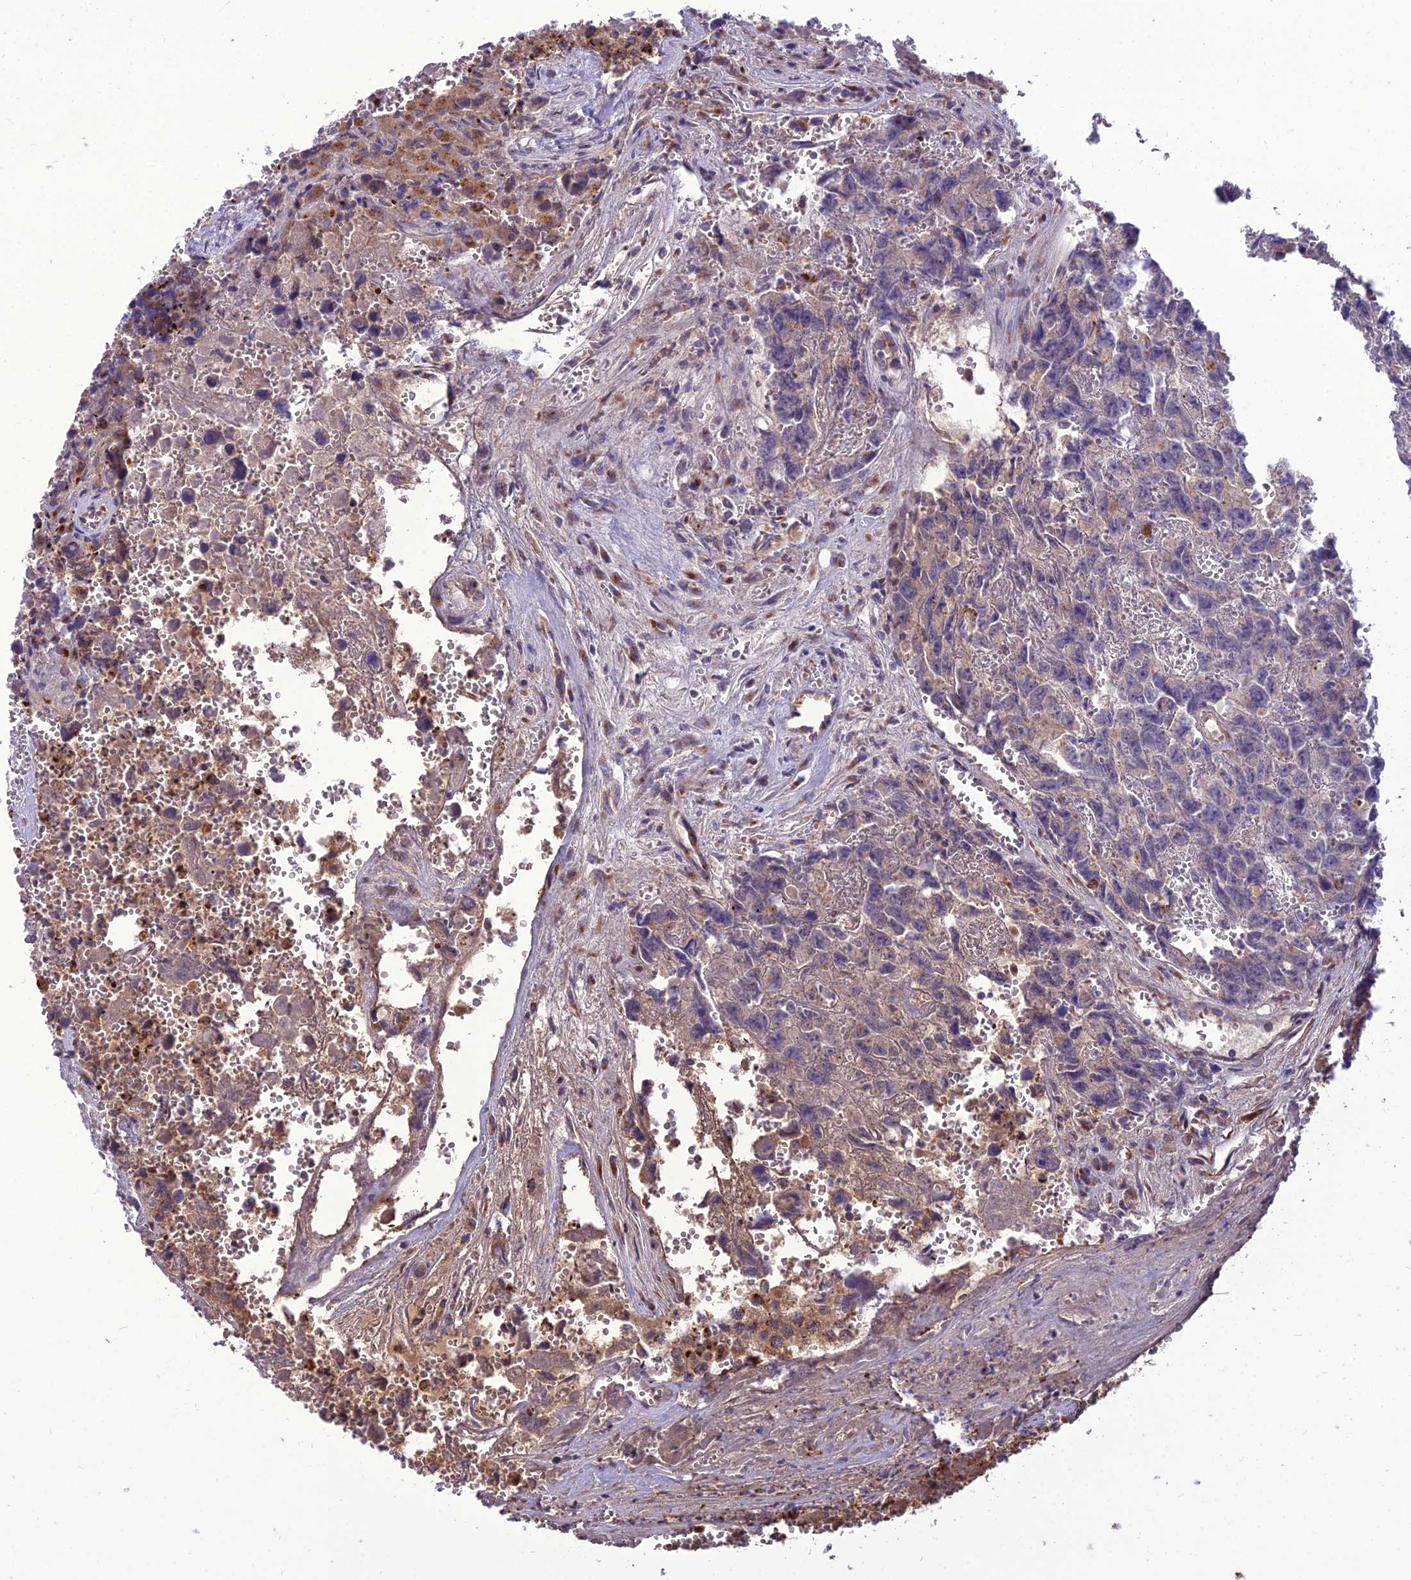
{"staining": {"intensity": "weak", "quantity": "25%-75%", "location": "cytoplasmic/membranous"}, "tissue": "testis cancer", "cell_type": "Tumor cells", "image_type": "cancer", "snomed": [{"axis": "morphology", "description": "Carcinoma, Embryonal, NOS"}, {"axis": "topography", "description": "Testis"}], "caption": "Immunohistochemistry (DAB (3,3'-diaminobenzidine)) staining of human testis embryonal carcinoma shows weak cytoplasmic/membranous protein staining in about 25%-75% of tumor cells. The protein is stained brown, and the nuclei are stained in blue (DAB (3,3'-diaminobenzidine) IHC with brightfield microscopy, high magnification).", "gene": "SPRYD7", "patient": {"sex": "male", "age": 31}}